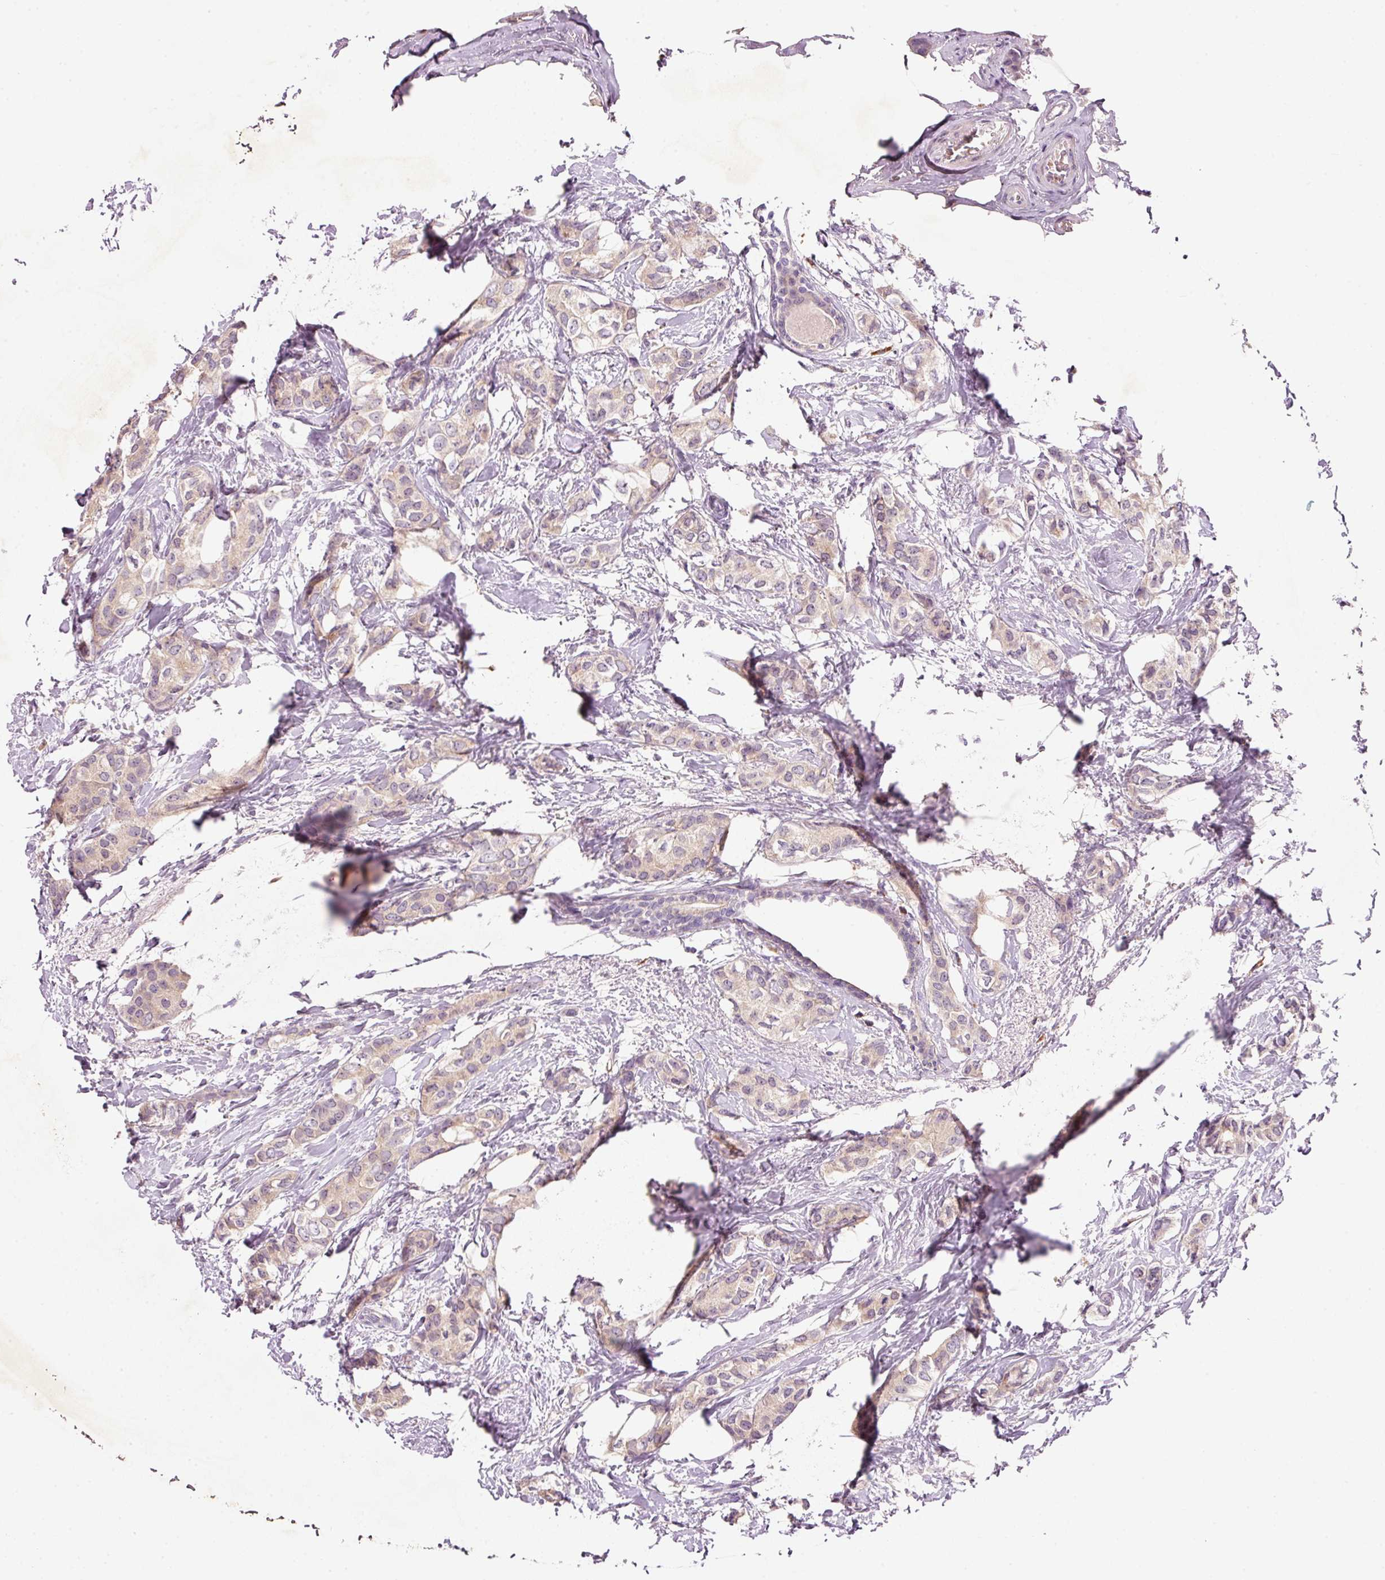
{"staining": {"intensity": "weak", "quantity": "<25%", "location": "cytoplasmic/membranous"}, "tissue": "breast cancer", "cell_type": "Tumor cells", "image_type": "cancer", "snomed": [{"axis": "morphology", "description": "Duct carcinoma"}, {"axis": "topography", "description": "Breast"}], "caption": "The image exhibits no staining of tumor cells in breast cancer (intraductal carcinoma). (DAB immunohistochemistry (IHC) with hematoxylin counter stain).", "gene": "TENT5C", "patient": {"sex": "female", "age": 73}}